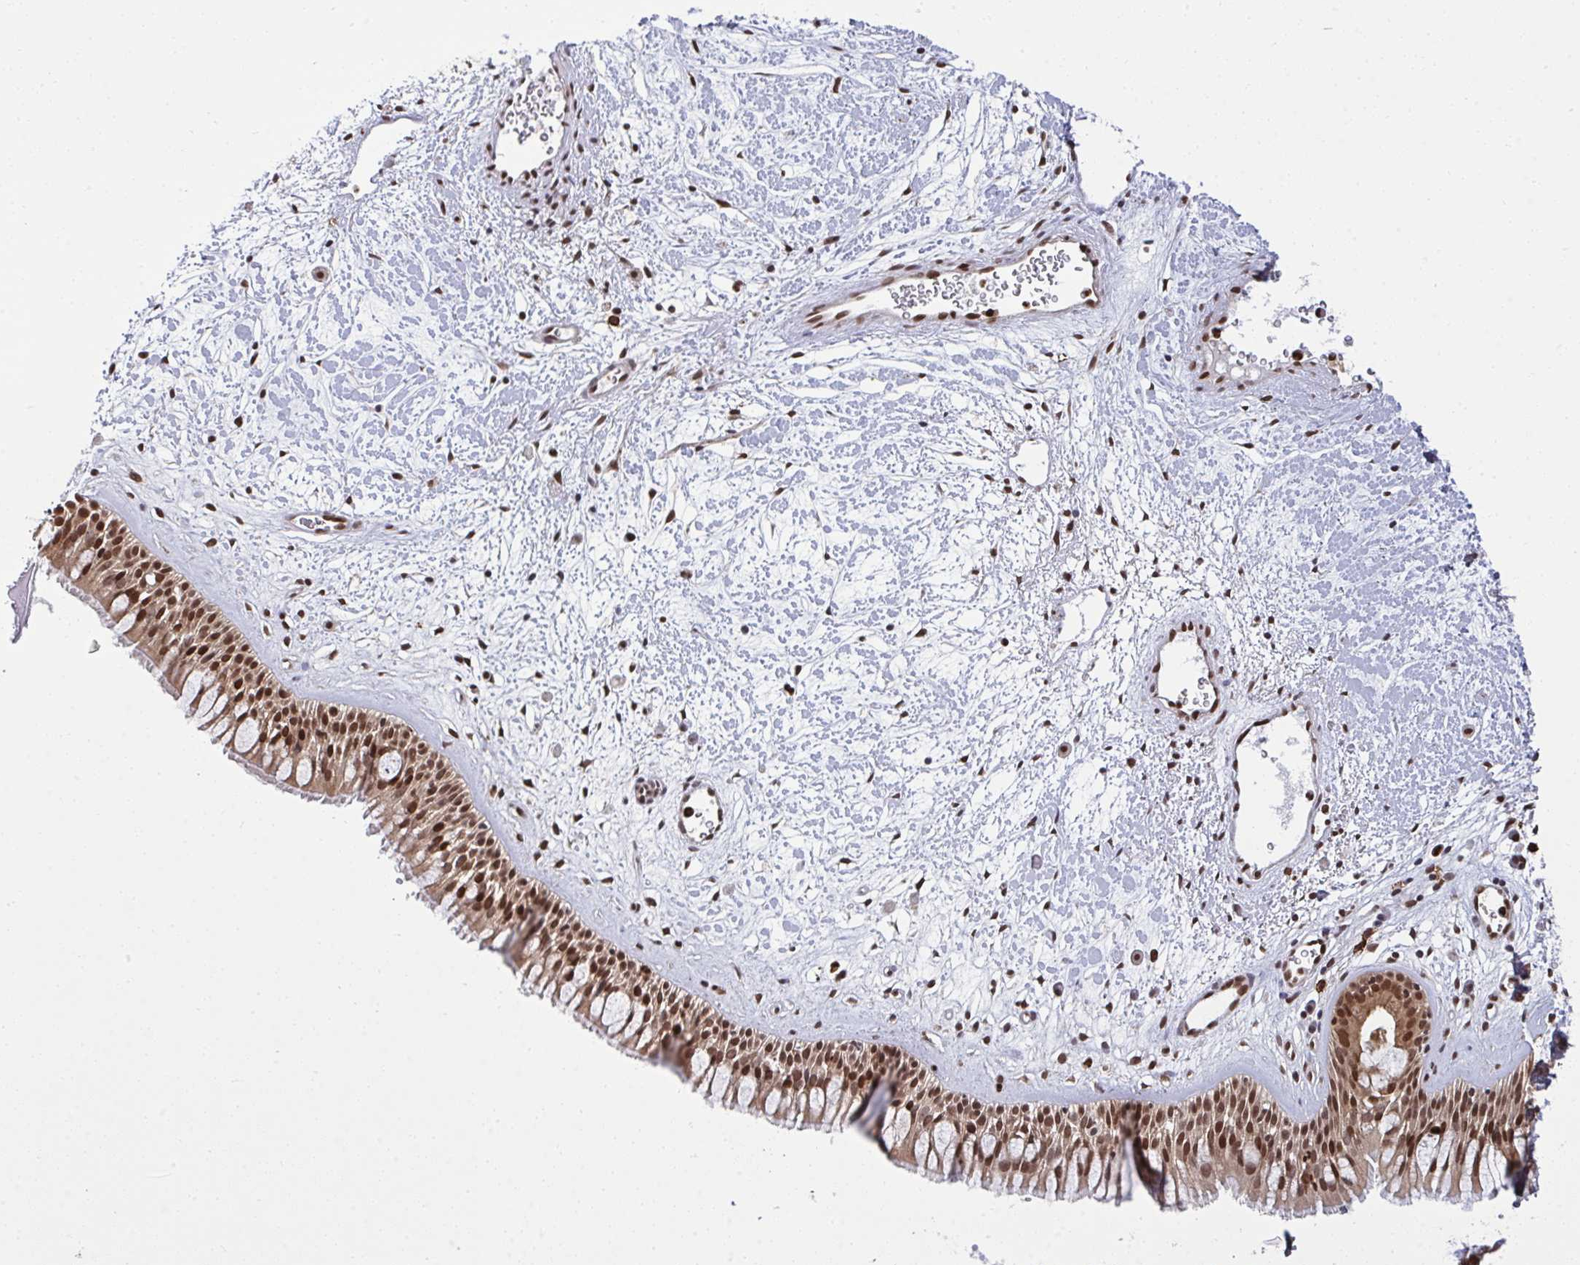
{"staining": {"intensity": "strong", "quantity": ">75%", "location": "nuclear"}, "tissue": "nasopharynx", "cell_type": "Respiratory epithelial cells", "image_type": "normal", "snomed": [{"axis": "morphology", "description": "Normal tissue, NOS"}, {"axis": "topography", "description": "Nasopharynx"}], "caption": "Respiratory epithelial cells demonstrate strong nuclear expression in approximately >75% of cells in unremarkable nasopharynx.", "gene": "UXT", "patient": {"sex": "male", "age": 65}}